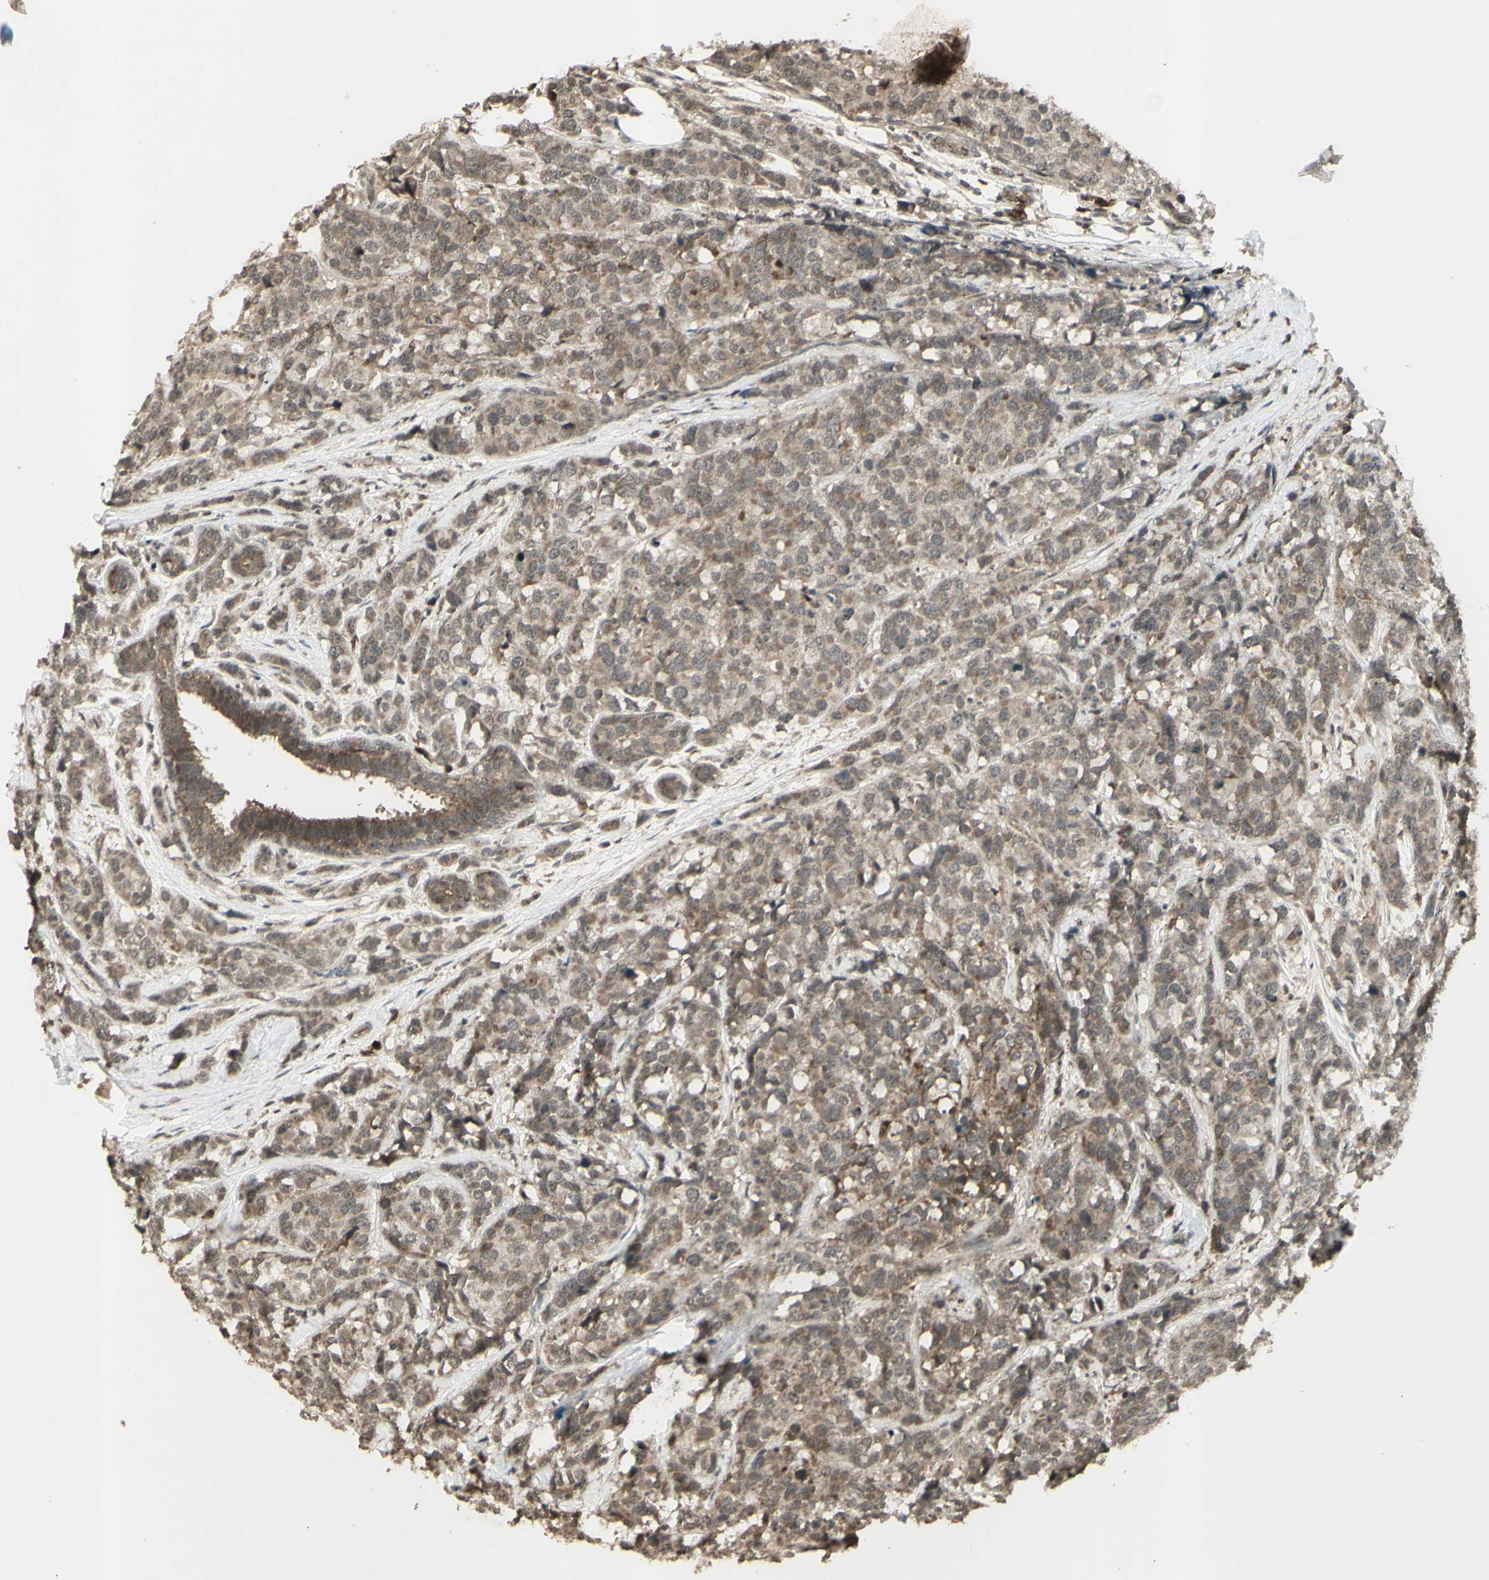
{"staining": {"intensity": "moderate", "quantity": ">75%", "location": "cytoplasmic/membranous"}, "tissue": "breast cancer", "cell_type": "Tumor cells", "image_type": "cancer", "snomed": [{"axis": "morphology", "description": "Lobular carcinoma"}, {"axis": "topography", "description": "Breast"}], "caption": "There is medium levels of moderate cytoplasmic/membranous positivity in tumor cells of breast cancer (lobular carcinoma), as demonstrated by immunohistochemical staining (brown color).", "gene": "BLNK", "patient": {"sex": "female", "age": 59}}